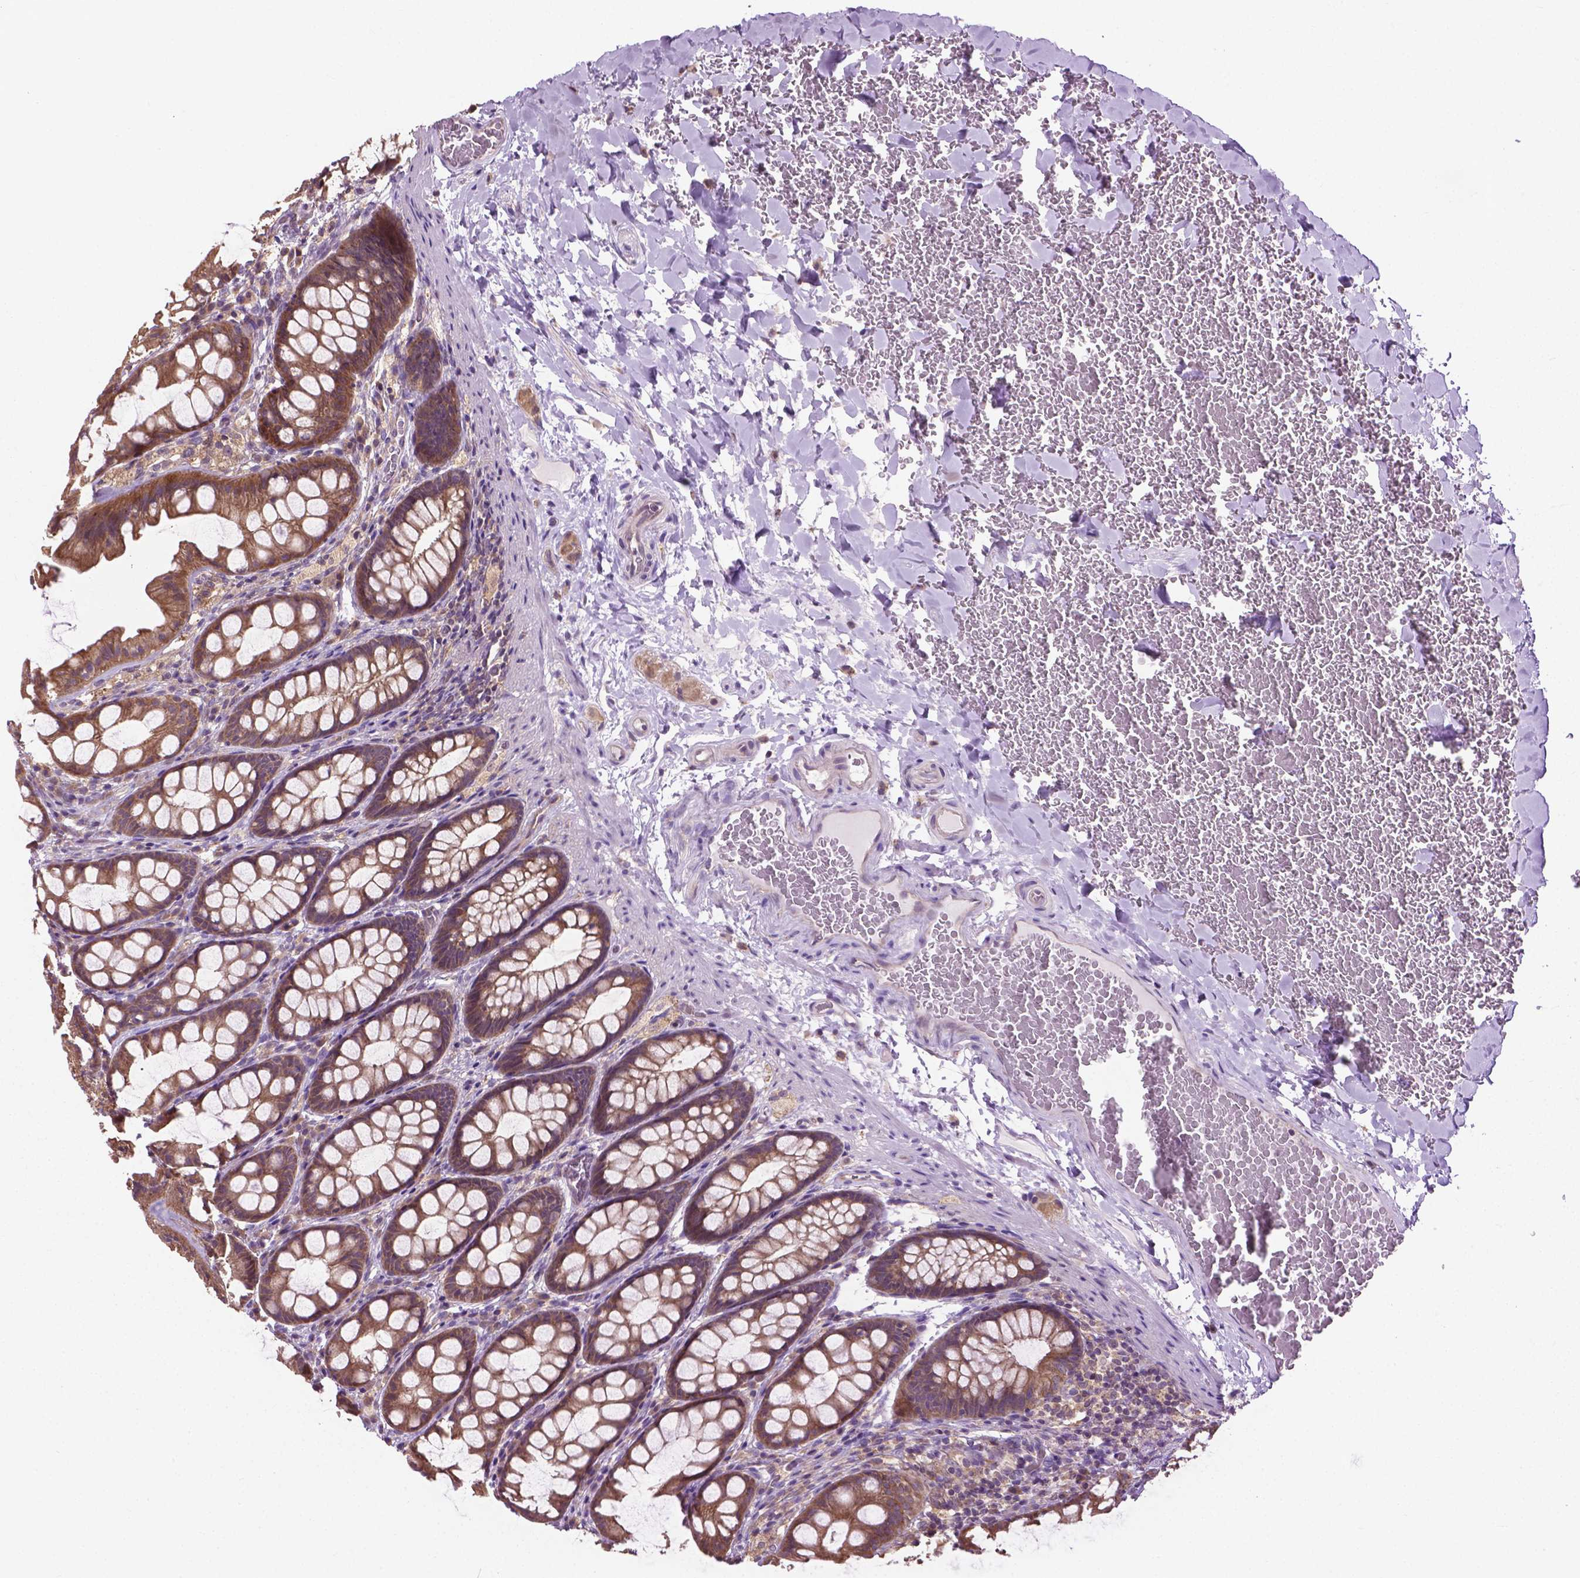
{"staining": {"intensity": "negative", "quantity": "none", "location": "none"}, "tissue": "colon", "cell_type": "Endothelial cells", "image_type": "normal", "snomed": [{"axis": "morphology", "description": "Normal tissue, NOS"}, {"axis": "topography", "description": "Colon"}], "caption": "Protein analysis of benign colon demonstrates no significant staining in endothelial cells. (DAB immunohistochemistry with hematoxylin counter stain).", "gene": "MZT1", "patient": {"sex": "male", "age": 47}}